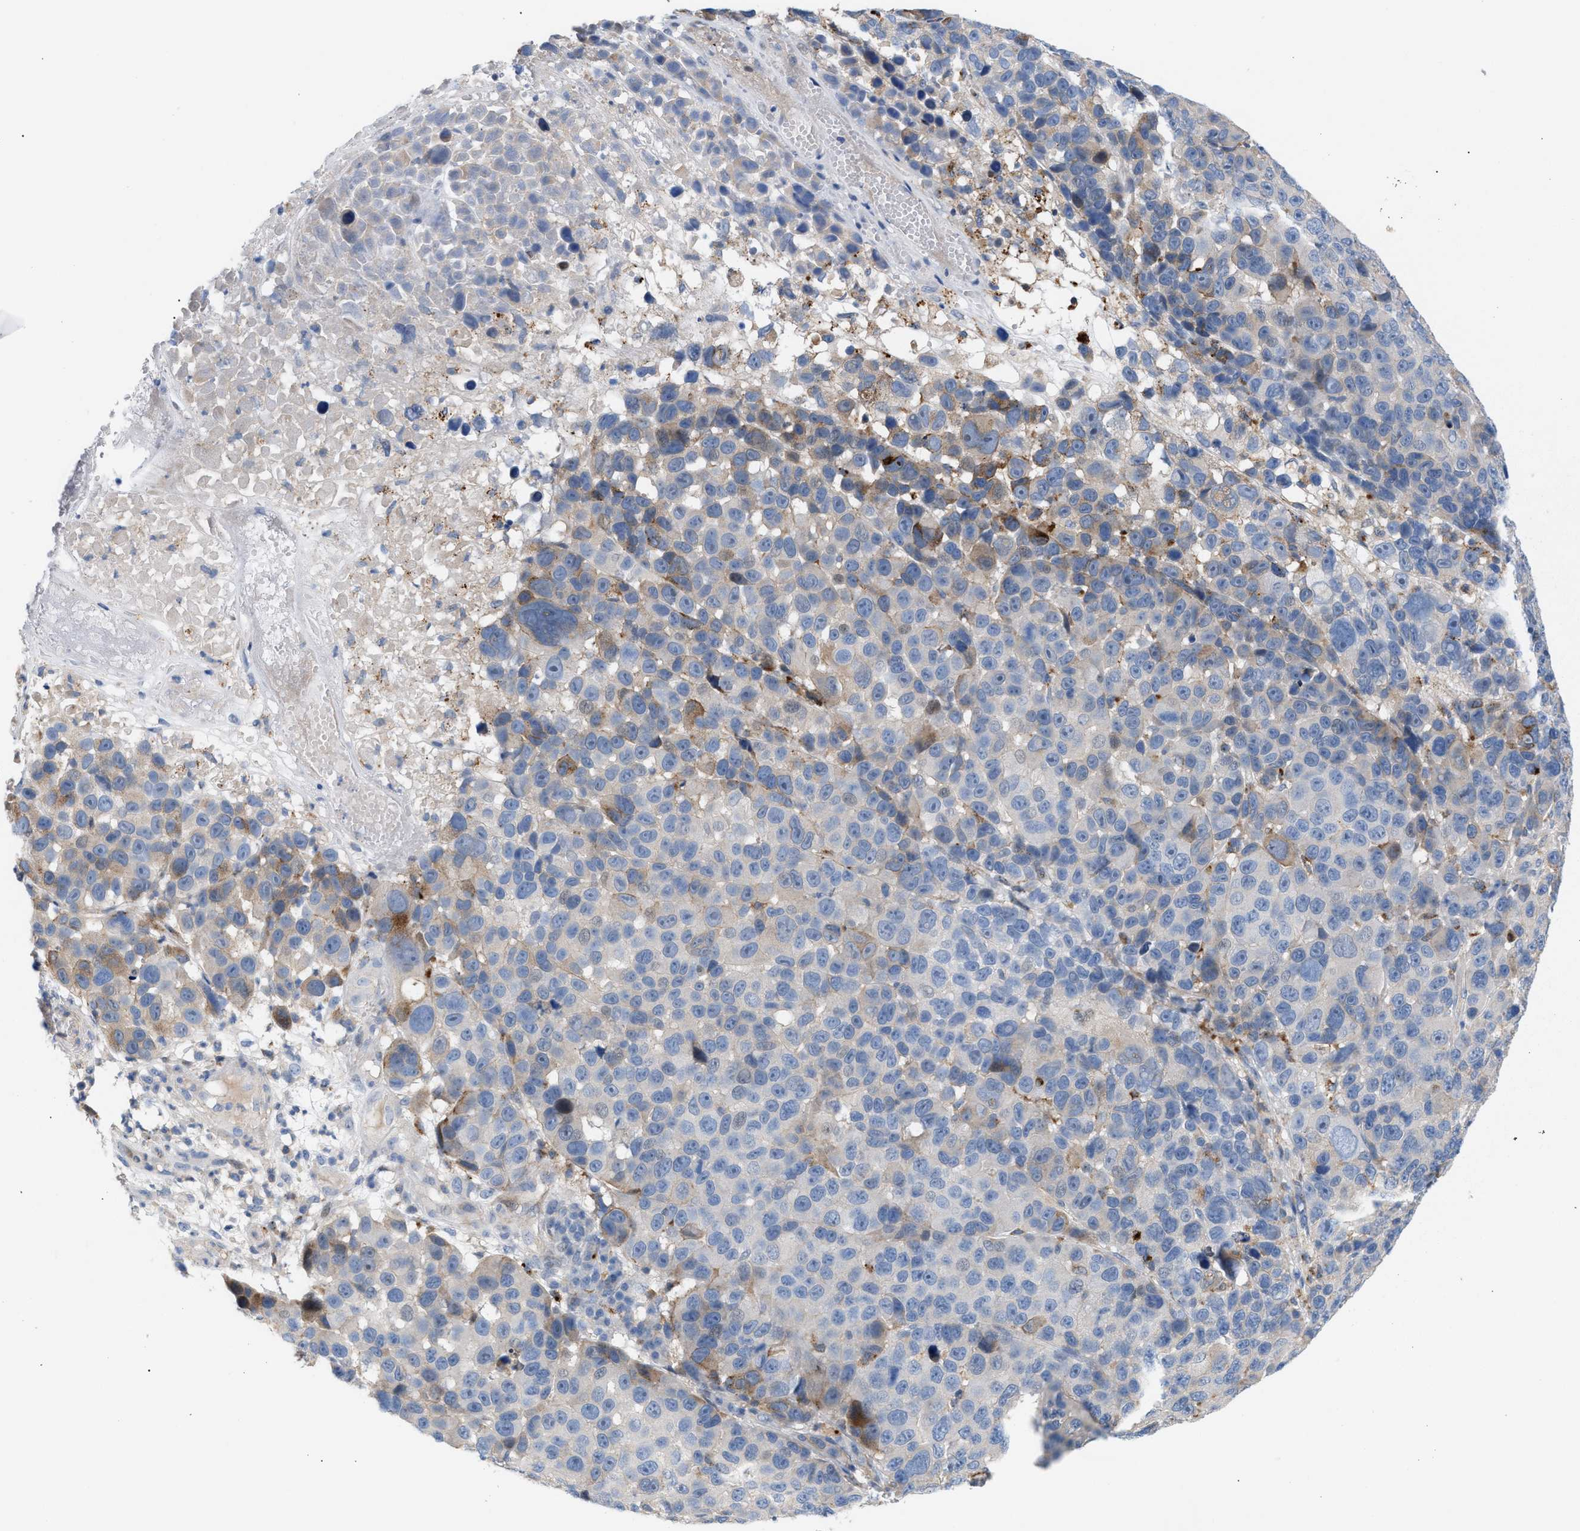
{"staining": {"intensity": "weak", "quantity": "<25%", "location": "cytoplasmic/membranous"}, "tissue": "melanoma", "cell_type": "Tumor cells", "image_type": "cancer", "snomed": [{"axis": "morphology", "description": "Malignant melanoma, NOS"}, {"axis": "topography", "description": "Skin"}], "caption": "Melanoma stained for a protein using IHC reveals no staining tumor cells.", "gene": "MBTD1", "patient": {"sex": "male", "age": 53}}